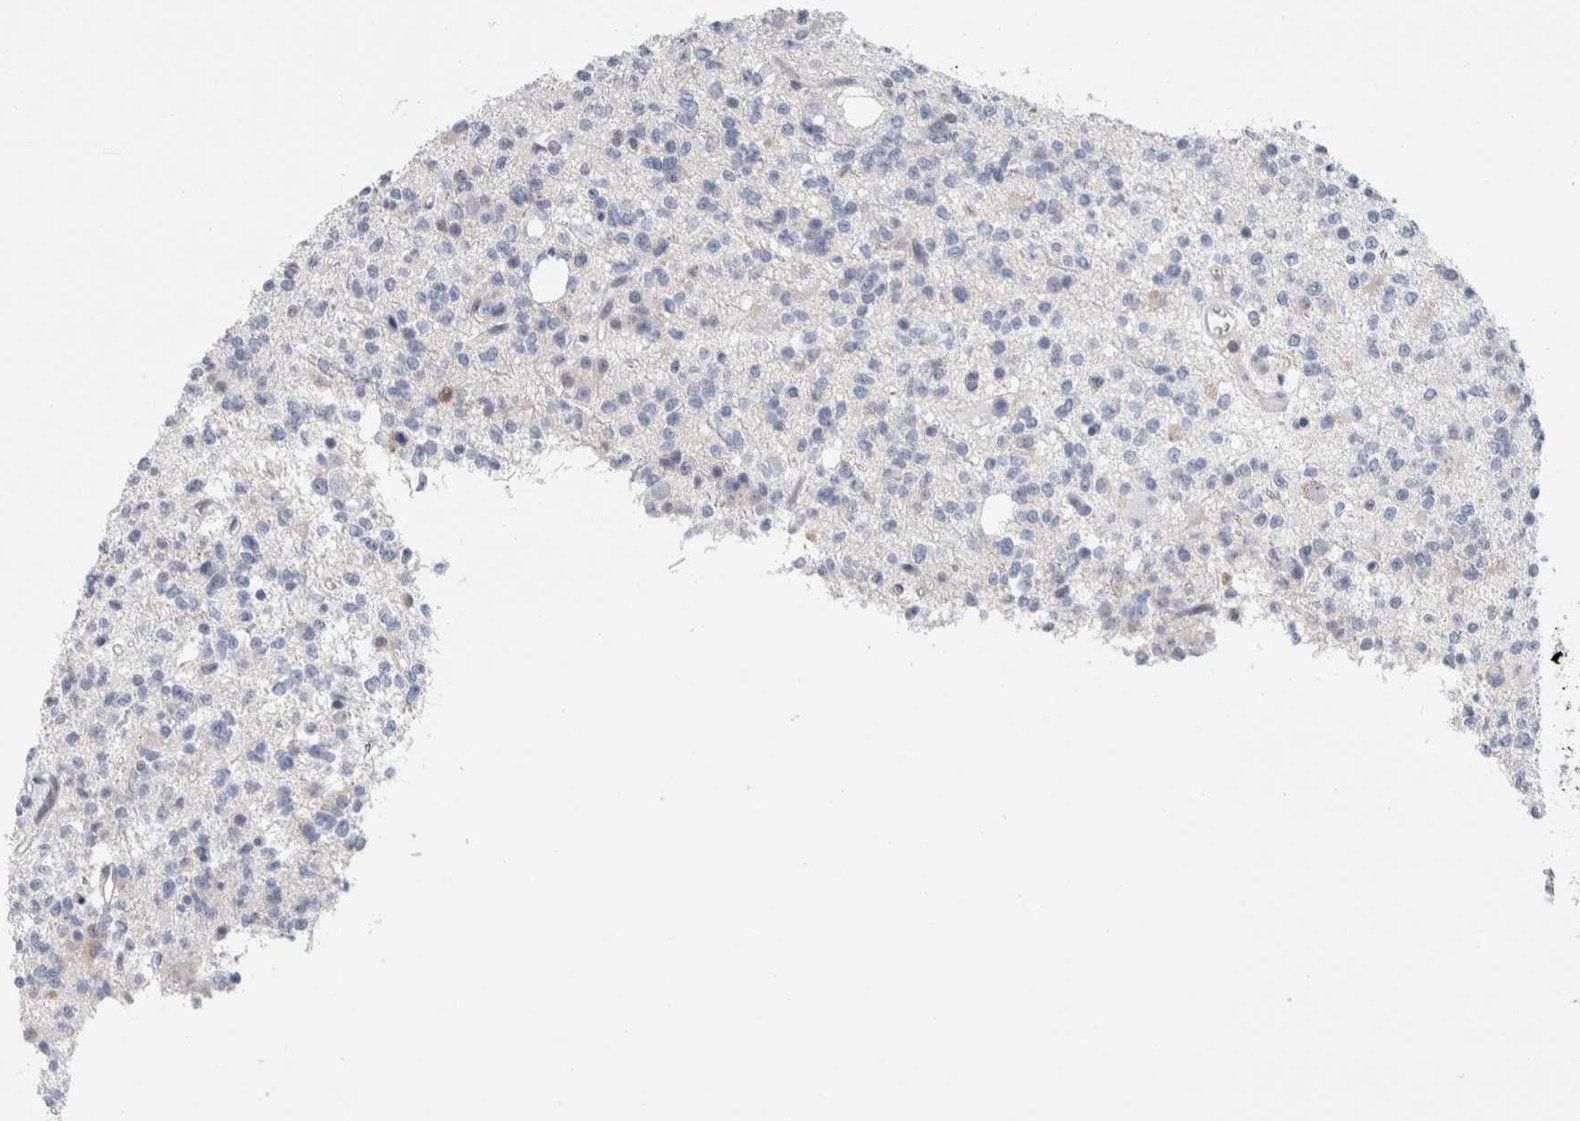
{"staining": {"intensity": "negative", "quantity": "none", "location": "none"}, "tissue": "glioma", "cell_type": "Tumor cells", "image_type": "cancer", "snomed": [{"axis": "morphology", "description": "Glioma, malignant, High grade"}, {"axis": "topography", "description": "Brain"}], "caption": "Tumor cells show no significant protein positivity in malignant glioma (high-grade). The staining is performed using DAB (3,3'-diaminobenzidine) brown chromogen with nuclei counter-stained in using hematoxylin.", "gene": "CASP6", "patient": {"sex": "female", "age": 62}}